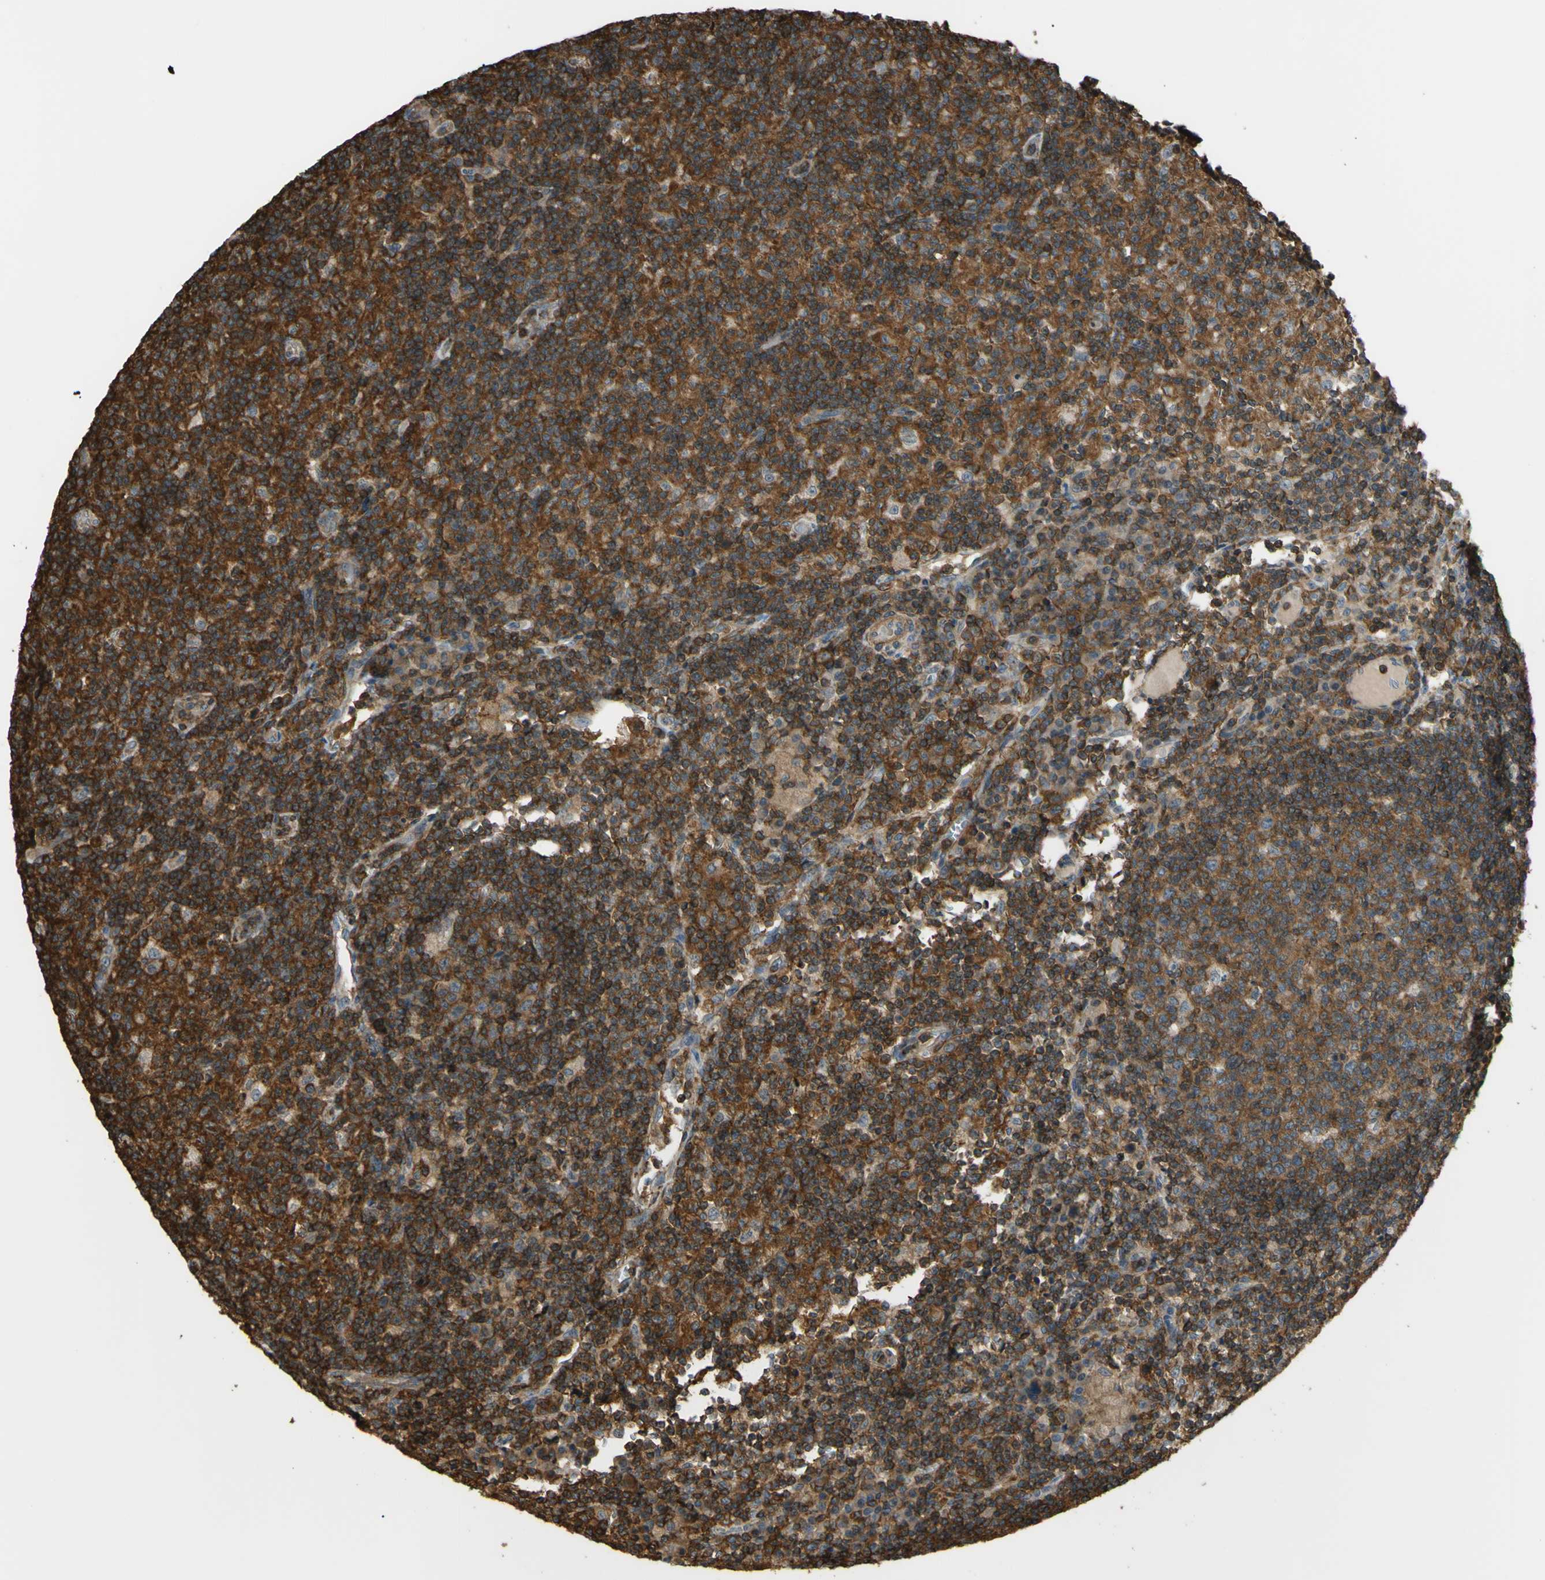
{"staining": {"intensity": "strong", "quantity": ">75%", "location": "cytoplasmic/membranous"}, "tissue": "lymph node", "cell_type": "Germinal center cells", "image_type": "normal", "snomed": [{"axis": "morphology", "description": "Normal tissue, NOS"}, {"axis": "morphology", "description": "Inflammation, NOS"}, {"axis": "topography", "description": "Lymph node"}], "caption": "Lymph node stained with DAB immunohistochemistry shows high levels of strong cytoplasmic/membranous positivity in approximately >75% of germinal center cells.", "gene": "ADD3", "patient": {"sex": "male", "age": 55}}